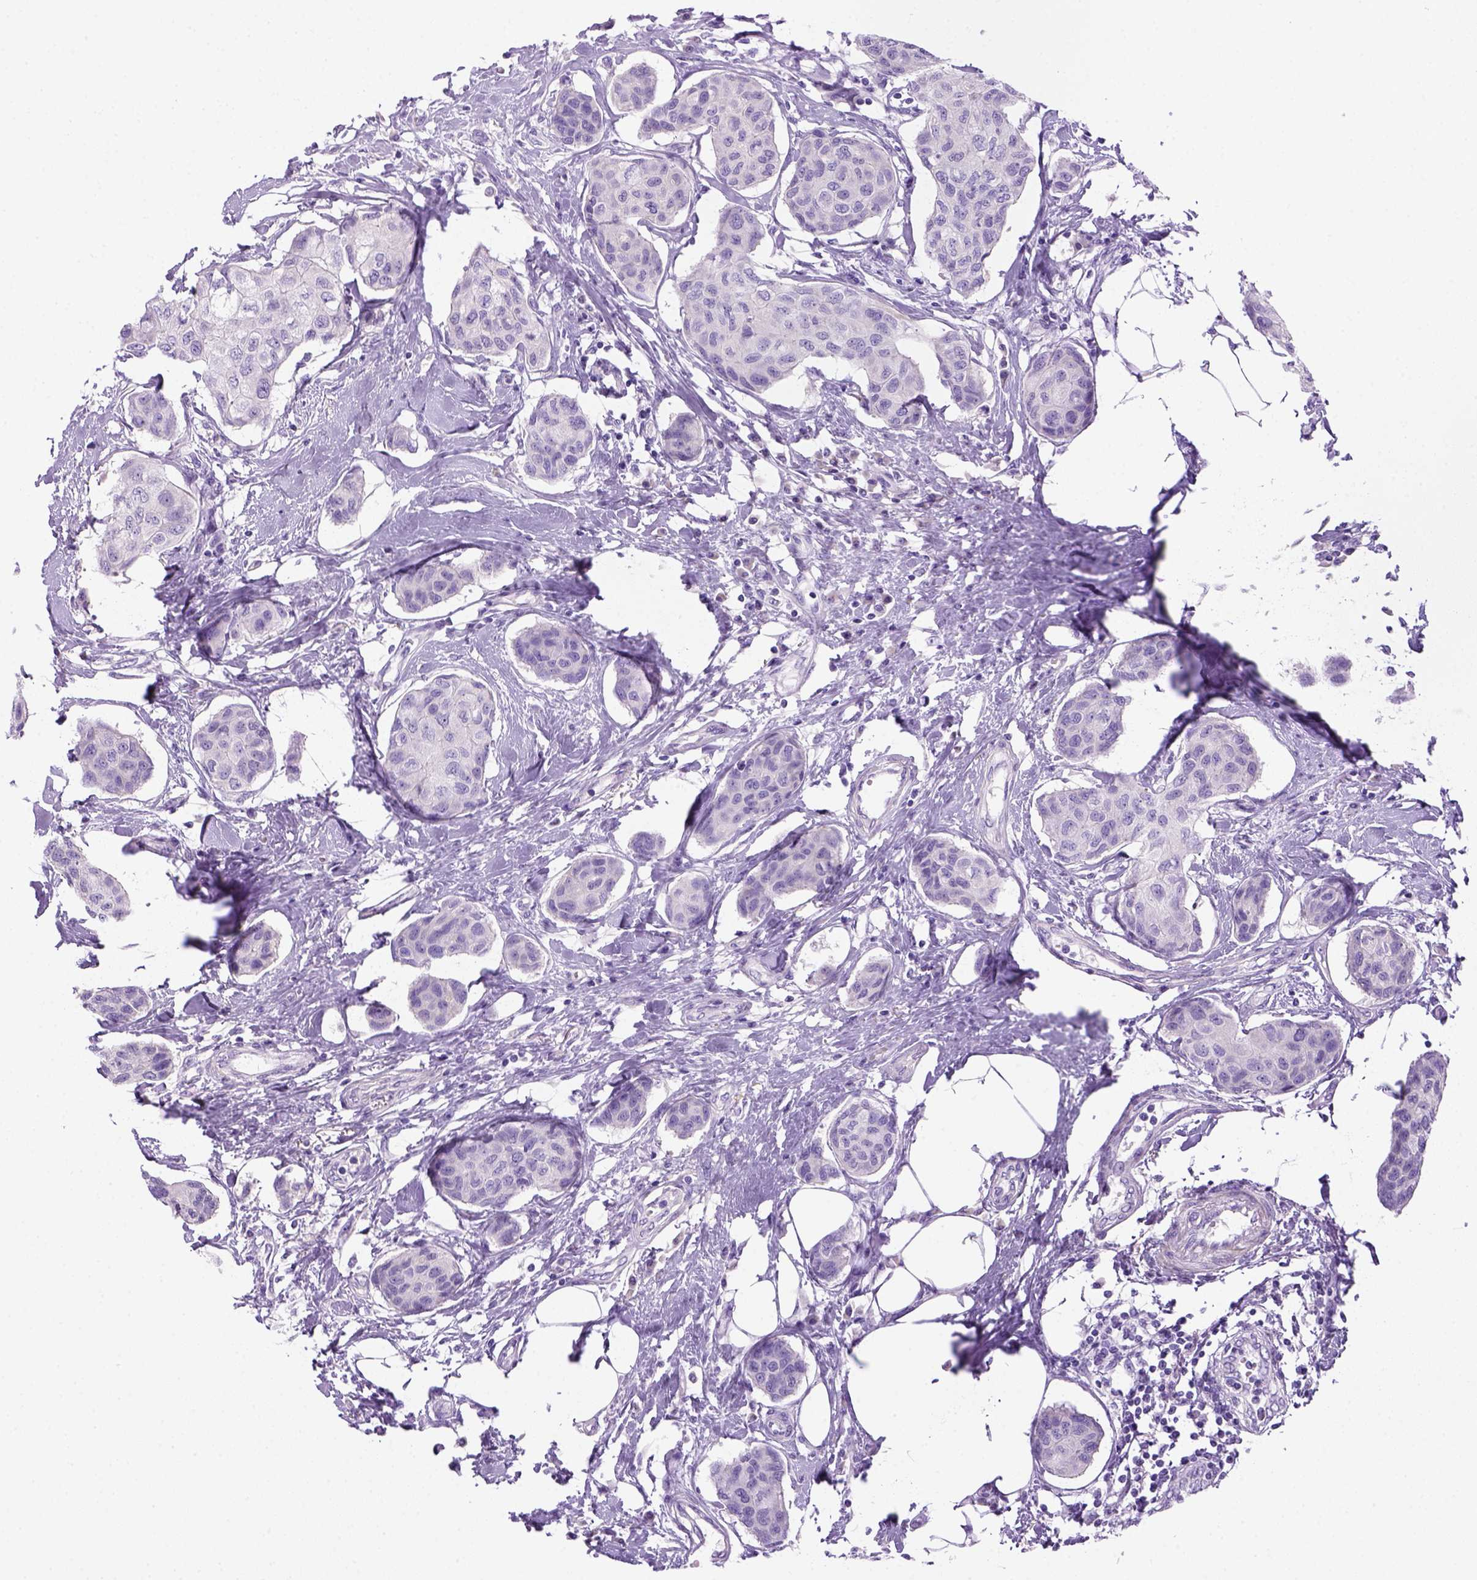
{"staining": {"intensity": "negative", "quantity": "none", "location": "none"}, "tissue": "breast cancer", "cell_type": "Tumor cells", "image_type": "cancer", "snomed": [{"axis": "morphology", "description": "Duct carcinoma"}, {"axis": "topography", "description": "Breast"}], "caption": "Human breast cancer (intraductal carcinoma) stained for a protein using immunohistochemistry (IHC) reveals no staining in tumor cells.", "gene": "DNAH11", "patient": {"sex": "female", "age": 80}}